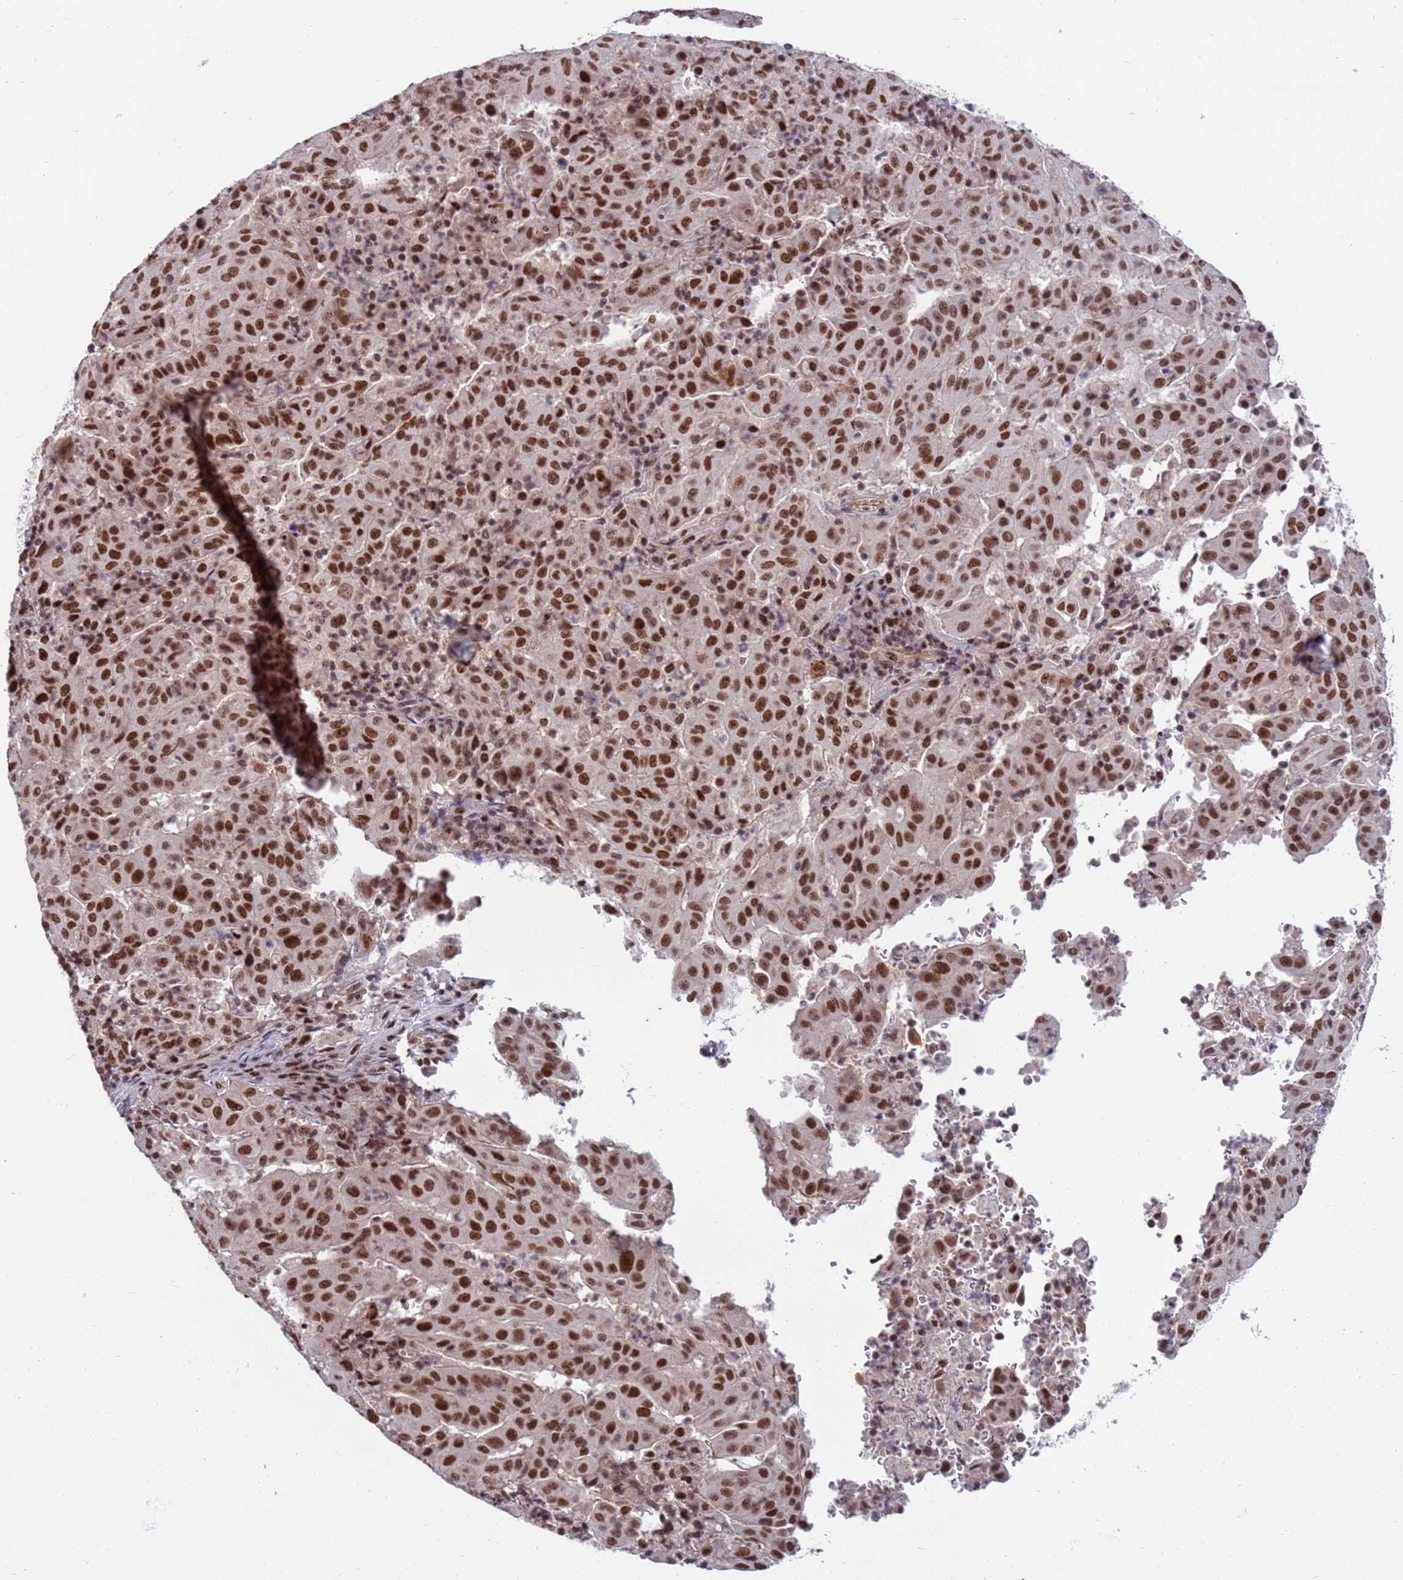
{"staining": {"intensity": "strong", "quantity": ">75%", "location": "nuclear"}, "tissue": "pancreatic cancer", "cell_type": "Tumor cells", "image_type": "cancer", "snomed": [{"axis": "morphology", "description": "Adenocarcinoma, NOS"}, {"axis": "topography", "description": "Pancreas"}], "caption": "This photomicrograph demonstrates pancreatic cancer stained with IHC to label a protein in brown. The nuclear of tumor cells show strong positivity for the protein. Nuclei are counter-stained blue.", "gene": "NSL1", "patient": {"sex": "male", "age": 63}}